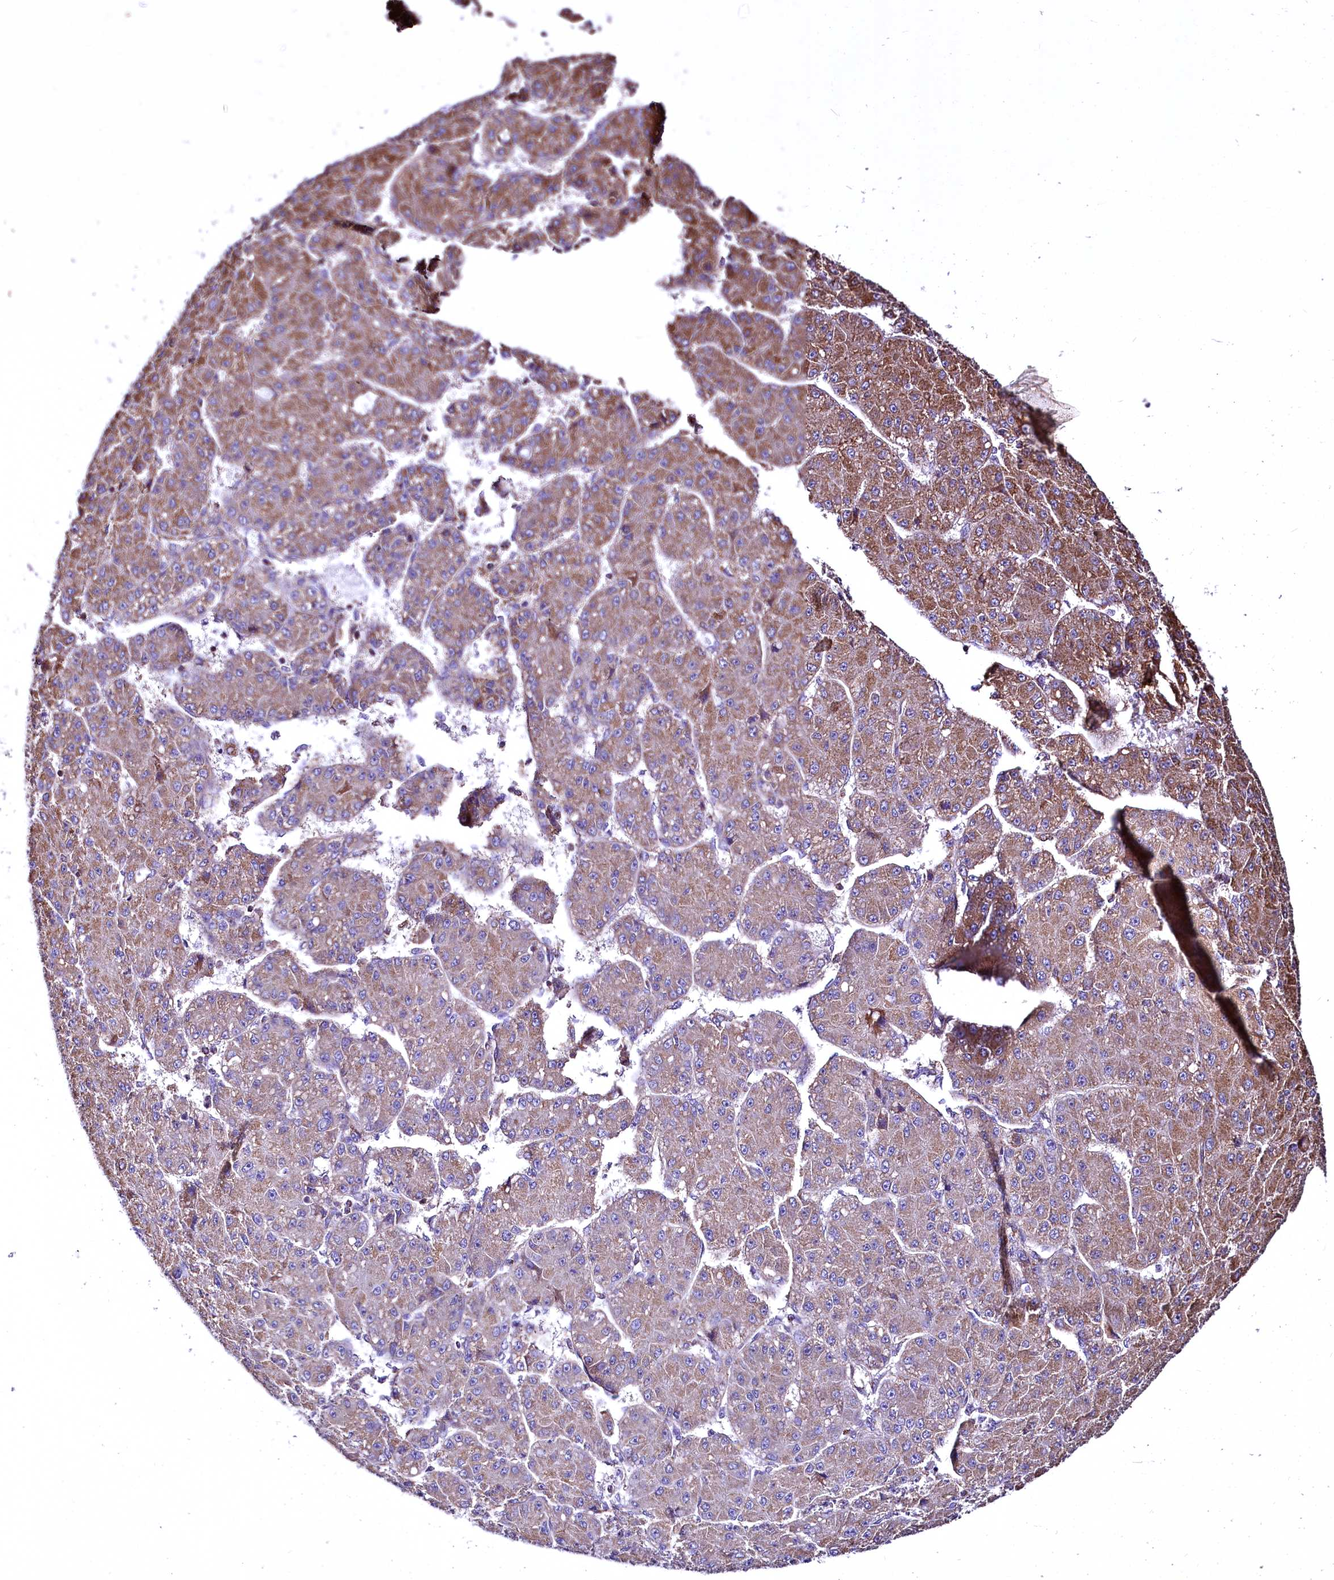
{"staining": {"intensity": "moderate", "quantity": "25%-75%", "location": "cytoplasmic/membranous"}, "tissue": "liver cancer", "cell_type": "Tumor cells", "image_type": "cancer", "snomed": [{"axis": "morphology", "description": "Carcinoma, Hepatocellular, NOS"}, {"axis": "topography", "description": "Liver"}], "caption": "Immunohistochemistry (IHC) staining of liver cancer (hepatocellular carcinoma), which displays medium levels of moderate cytoplasmic/membranous expression in approximately 25%-75% of tumor cells indicating moderate cytoplasmic/membranous protein positivity. The staining was performed using DAB (brown) for protein detection and nuclei were counterstained in hematoxylin (blue).", "gene": "NUDT15", "patient": {"sex": "male", "age": 67}}